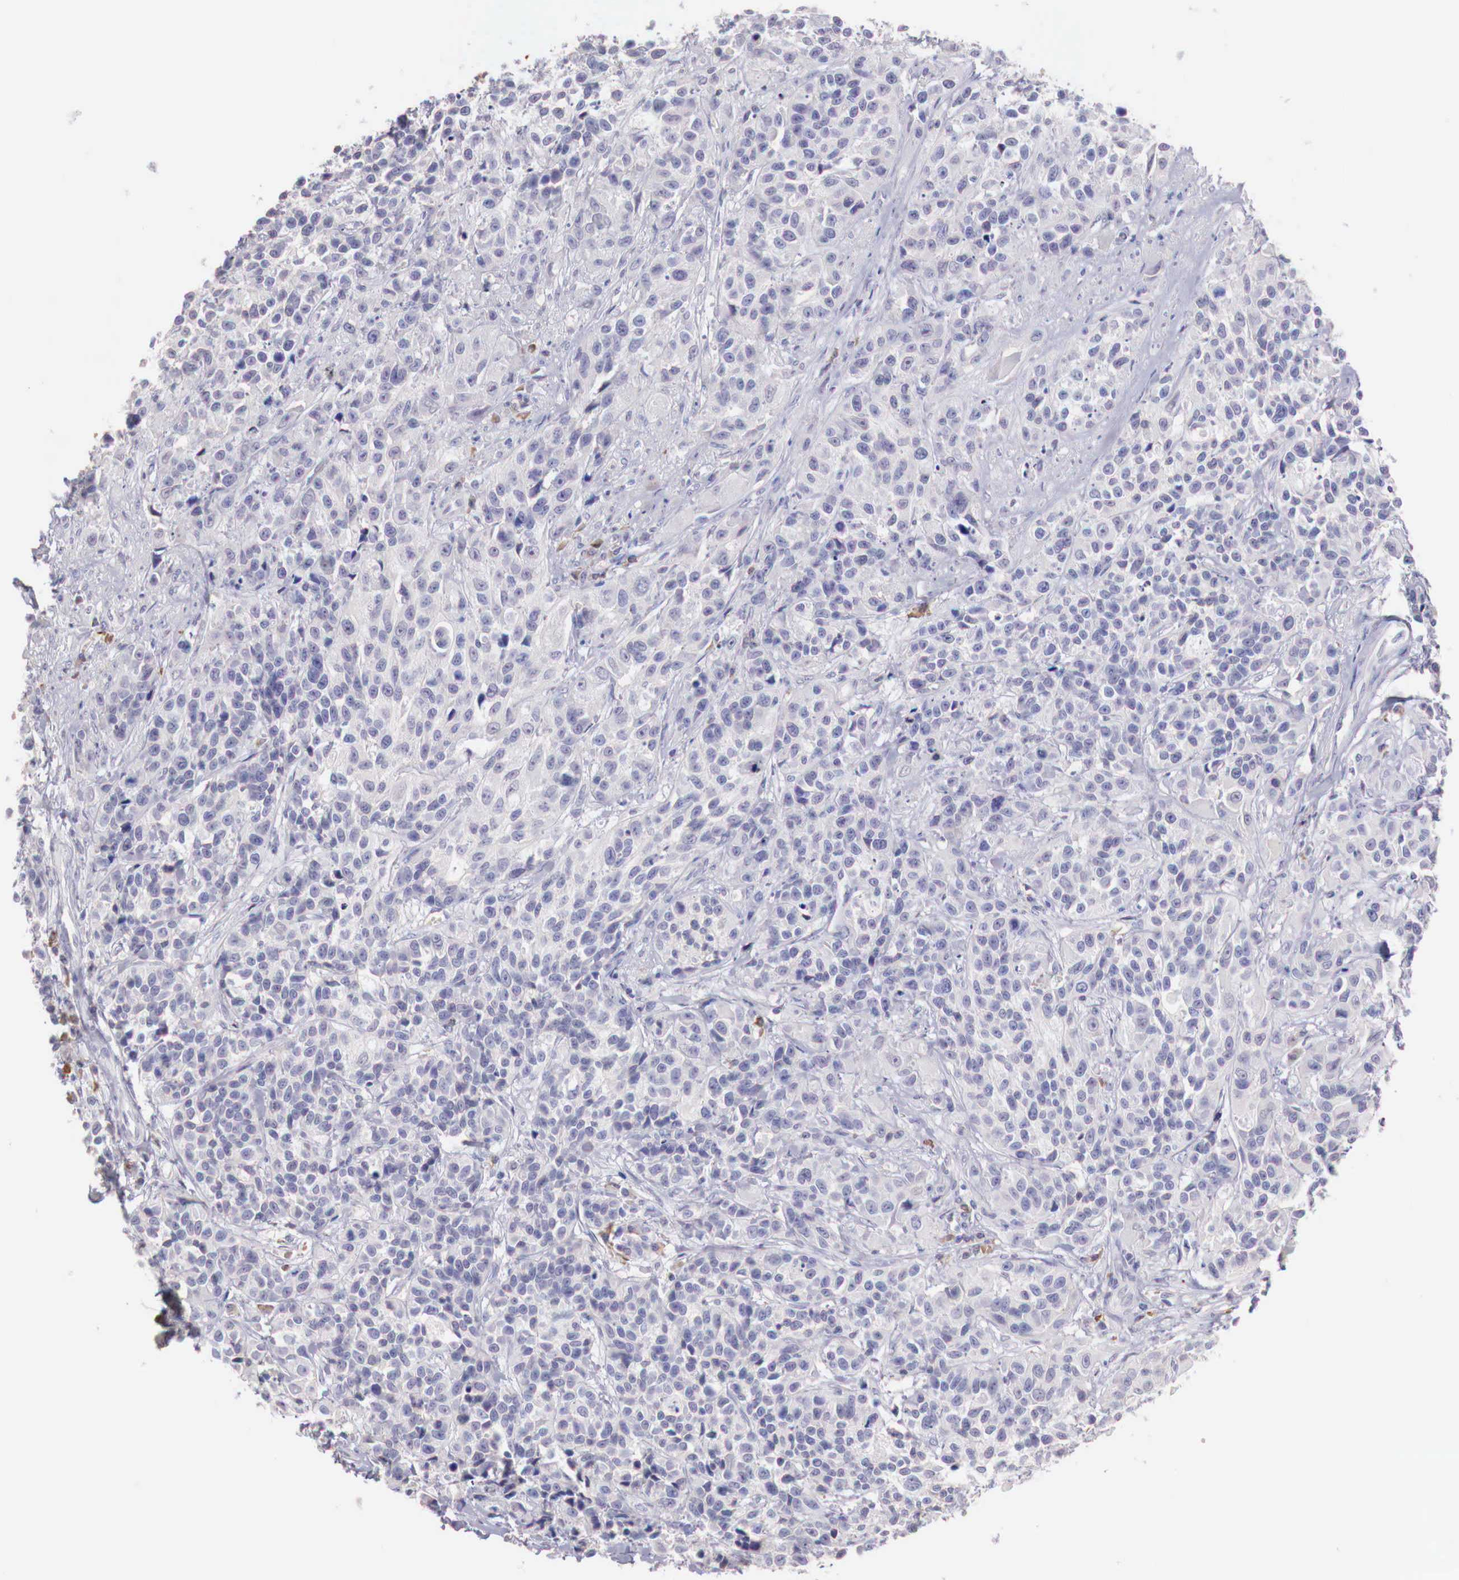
{"staining": {"intensity": "negative", "quantity": "none", "location": "none"}, "tissue": "urothelial cancer", "cell_type": "Tumor cells", "image_type": "cancer", "snomed": [{"axis": "morphology", "description": "Urothelial carcinoma, High grade"}, {"axis": "topography", "description": "Urinary bladder"}], "caption": "Immunohistochemical staining of human urothelial carcinoma (high-grade) demonstrates no significant staining in tumor cells.", "gene": "XPNPEP2", "patient": {"sex": "female", "age": 81}}